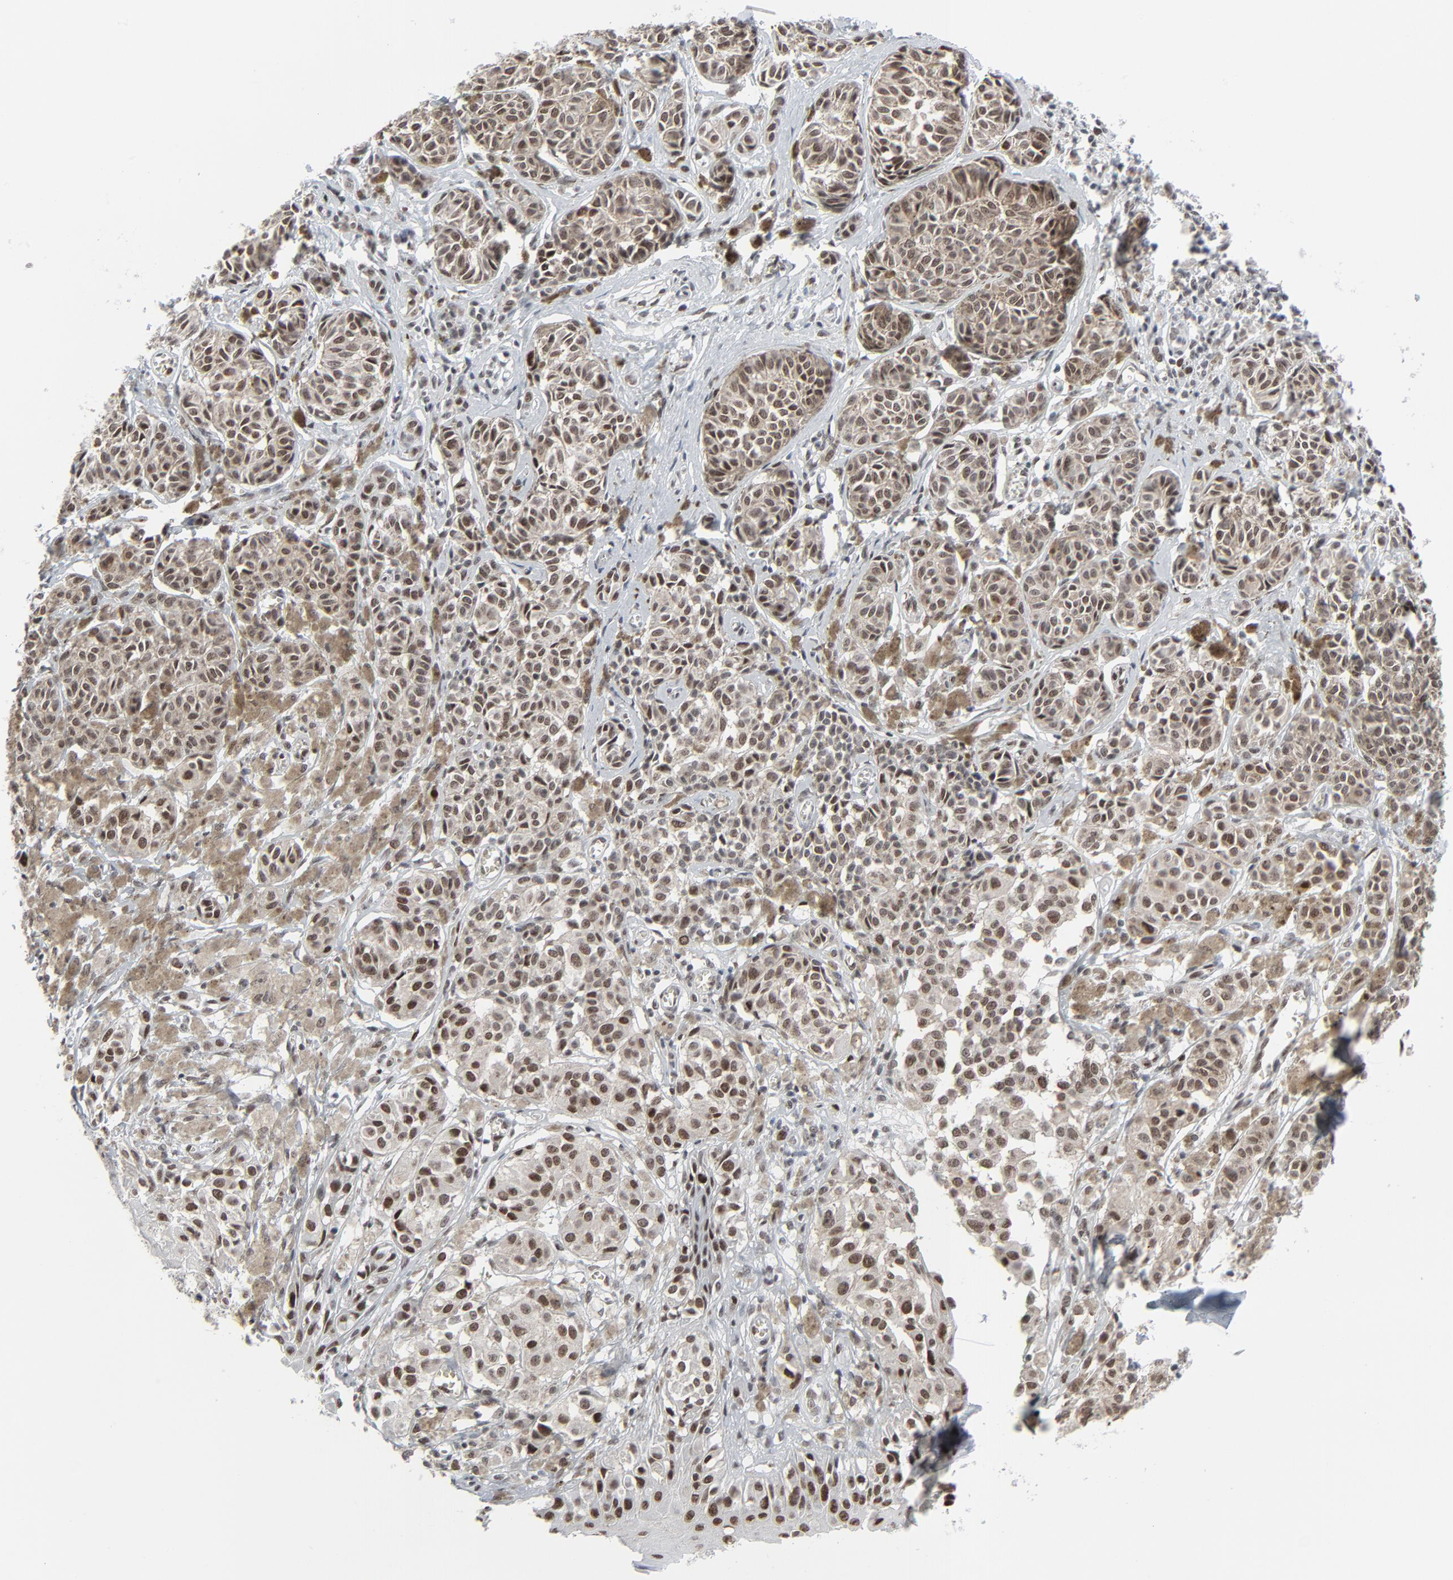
{"staining": {"intensity": "strong", "quantity": ">75%", "location": "nuclear"}, "tissue": "melanoma", "cell_type": "Tumor cells", "image_type": "cancer", "snomed": [{"axis": "morphology", "description": "Malignant melanoma, NOS"}, {"axis": "topography", "description": "Skin"}], "caption": "Melanoma stained with DAB IHC demonstrates high levels of strong nuclear staining in approximately >75% of tumor cells. (DAB (3,3'-diaminobenzidine) IHC with brightfield microscopy, high magnification).", "gene": "FBXO28", "patient": {"sex": "male", "age": 76}}